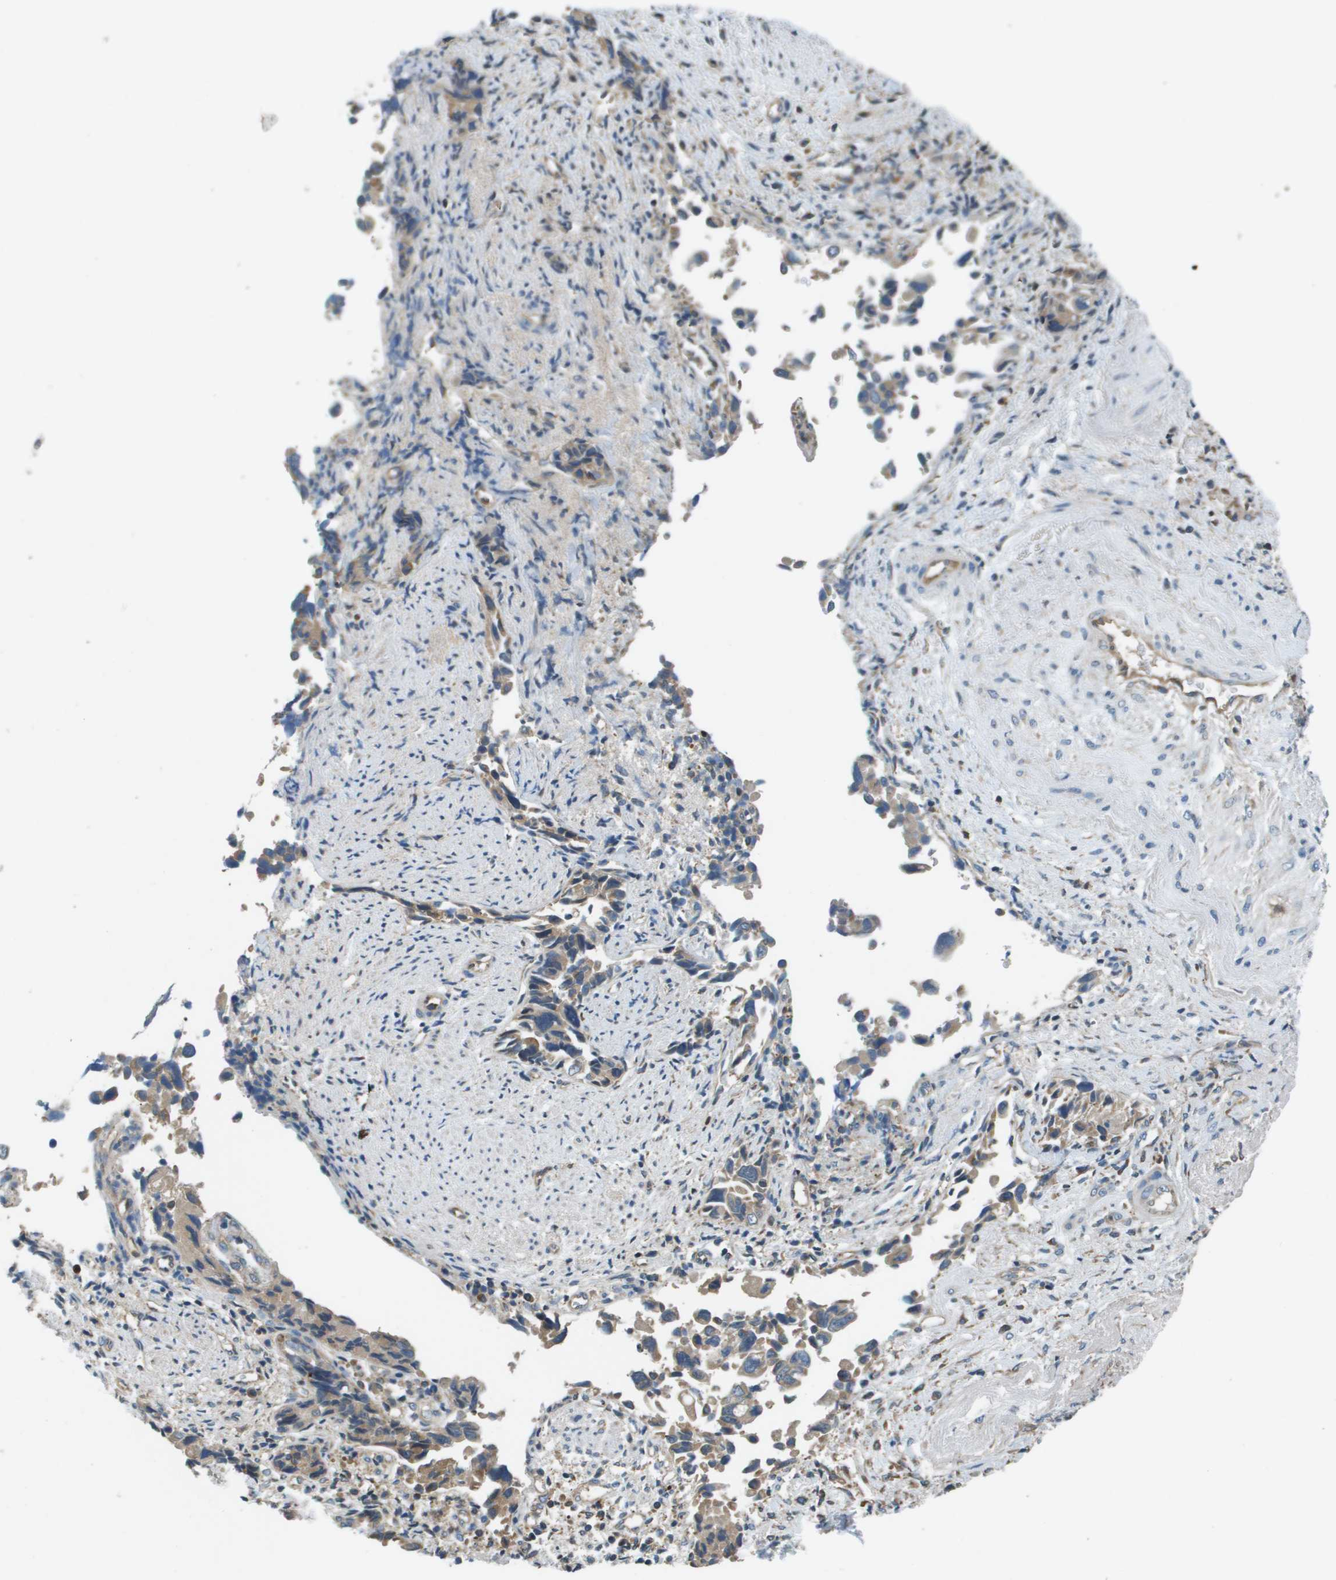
{"staining": {"intensity": "moderate", "quantity": "25%-75%", "location": "cytoplasmic/membranous"}, "tissue": "liver cancer", "cell_type": "Tumor cells", "image_type": "cancer", "snomed": [{"axis": "morphology", "description": "Cholangiocarcinoma"}, {"axis": "topography", "description": "Liver"}], "caption": "A micrograph of human cholangiocarcinoma (liver) stained for a protein exhibits moderate cytoplasmic/membranous brown staining in tumor cells.", "gene": "SAMSN1", "patient": {"sex": "female", "age": 79}}